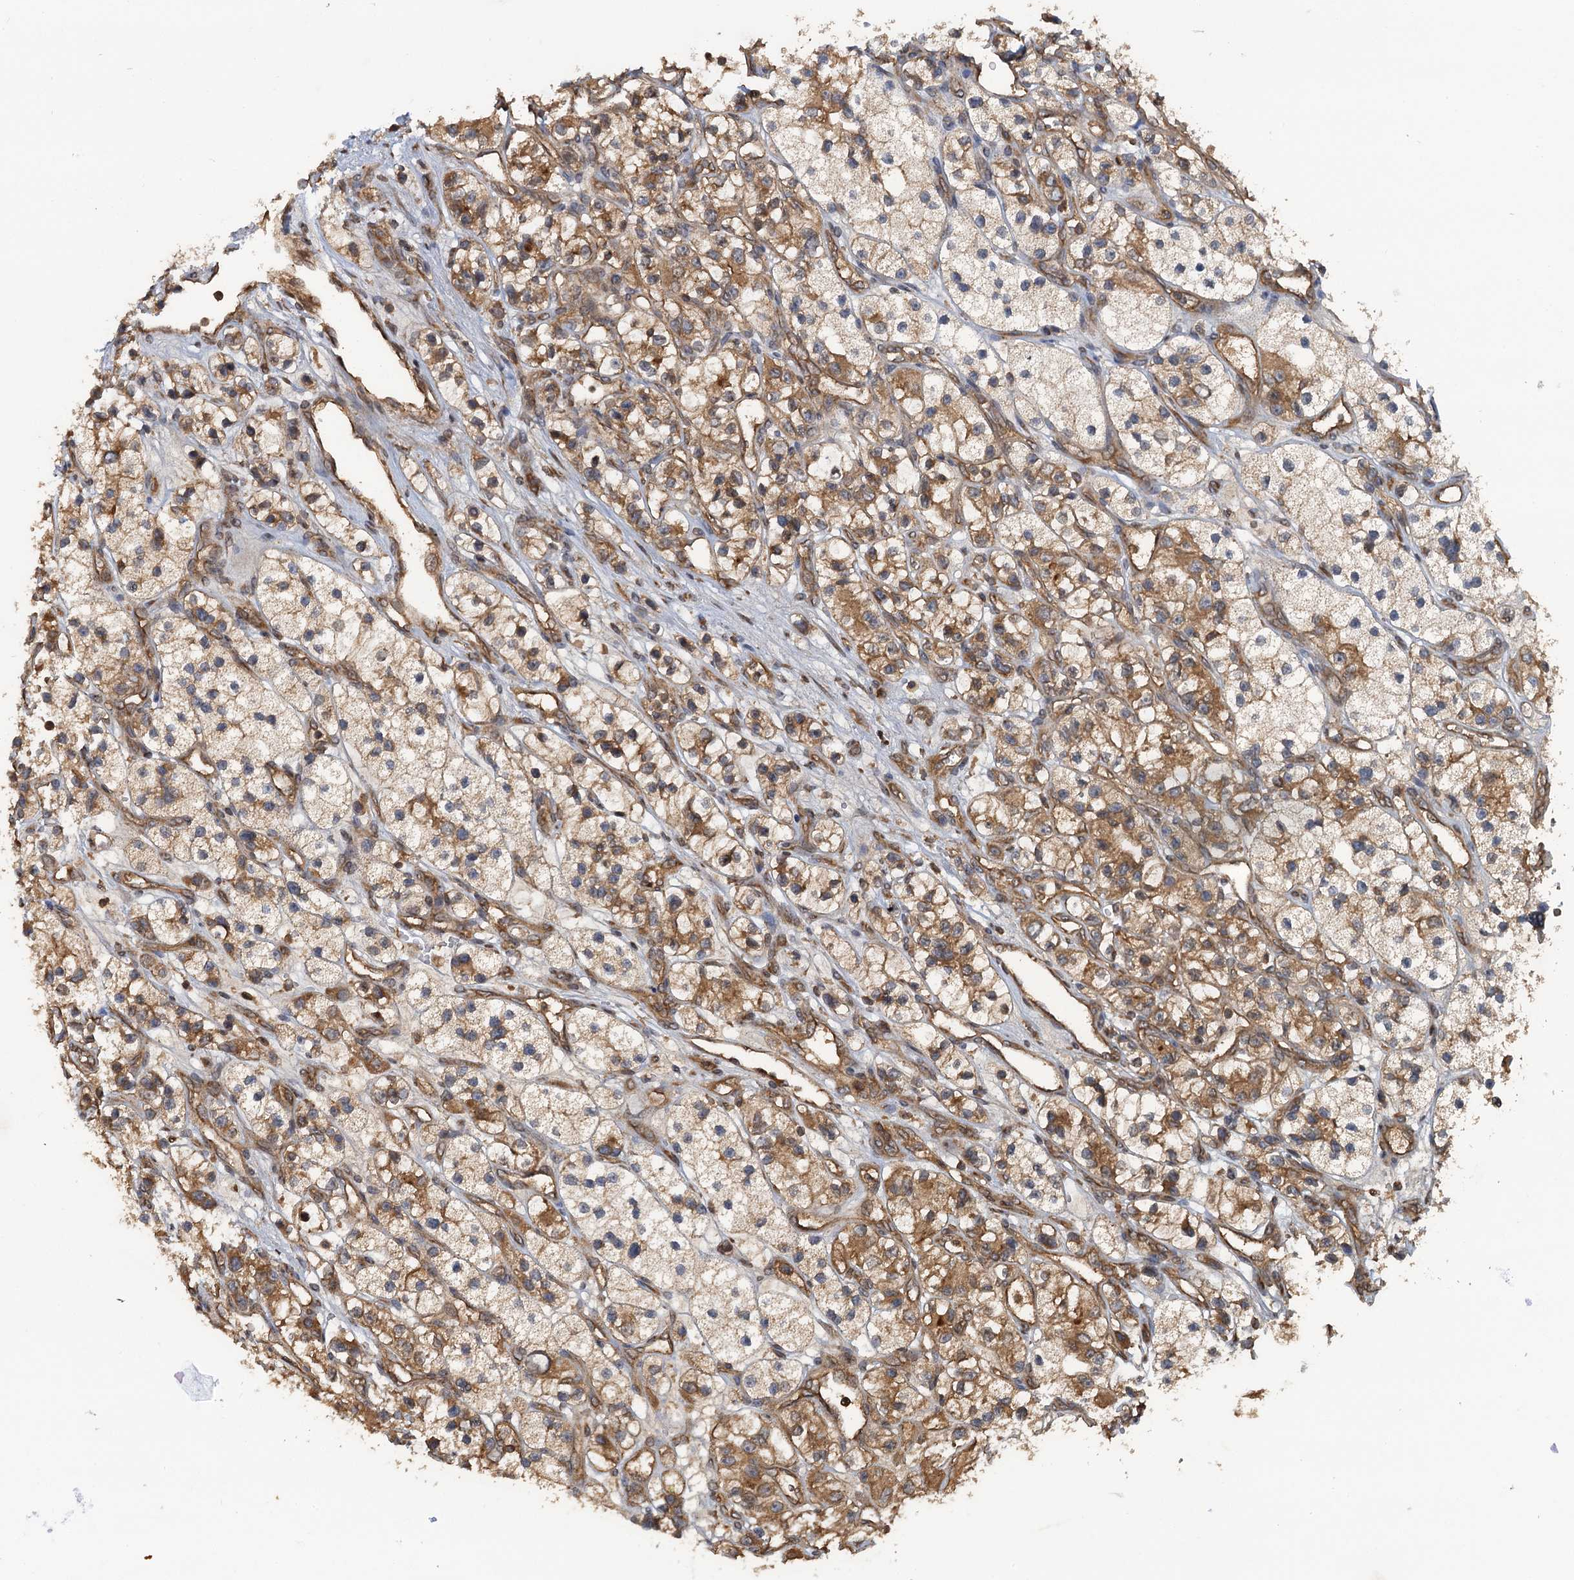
{"staining": {"intensity": "moderate", "quantity": "25%-75%", "location": "cytoplasmic/membranous"}, "tissue": "renal cancer", "cell_type": "Tumor cells", "image_type": "cancer", "snomed": [{"axis": "morphology", "description": "Adenocarcinoma, NOS"}, {"axis": "topography", "description": "Kidney"}], "caption": "Immunohistochemistry (IHC) photomicrograph of neoplastic tissue: human adenocarcinoma (renal) stained using immunohistochemistry demonstrates medium levels of moderate protein expression localized specifically in the cytoplasmic/membranous of tumor cells, appearing as a cytoplasmic/membranous brown color.", "gene": "GLE1", "patient": {"sex": "female", "age": 57}}